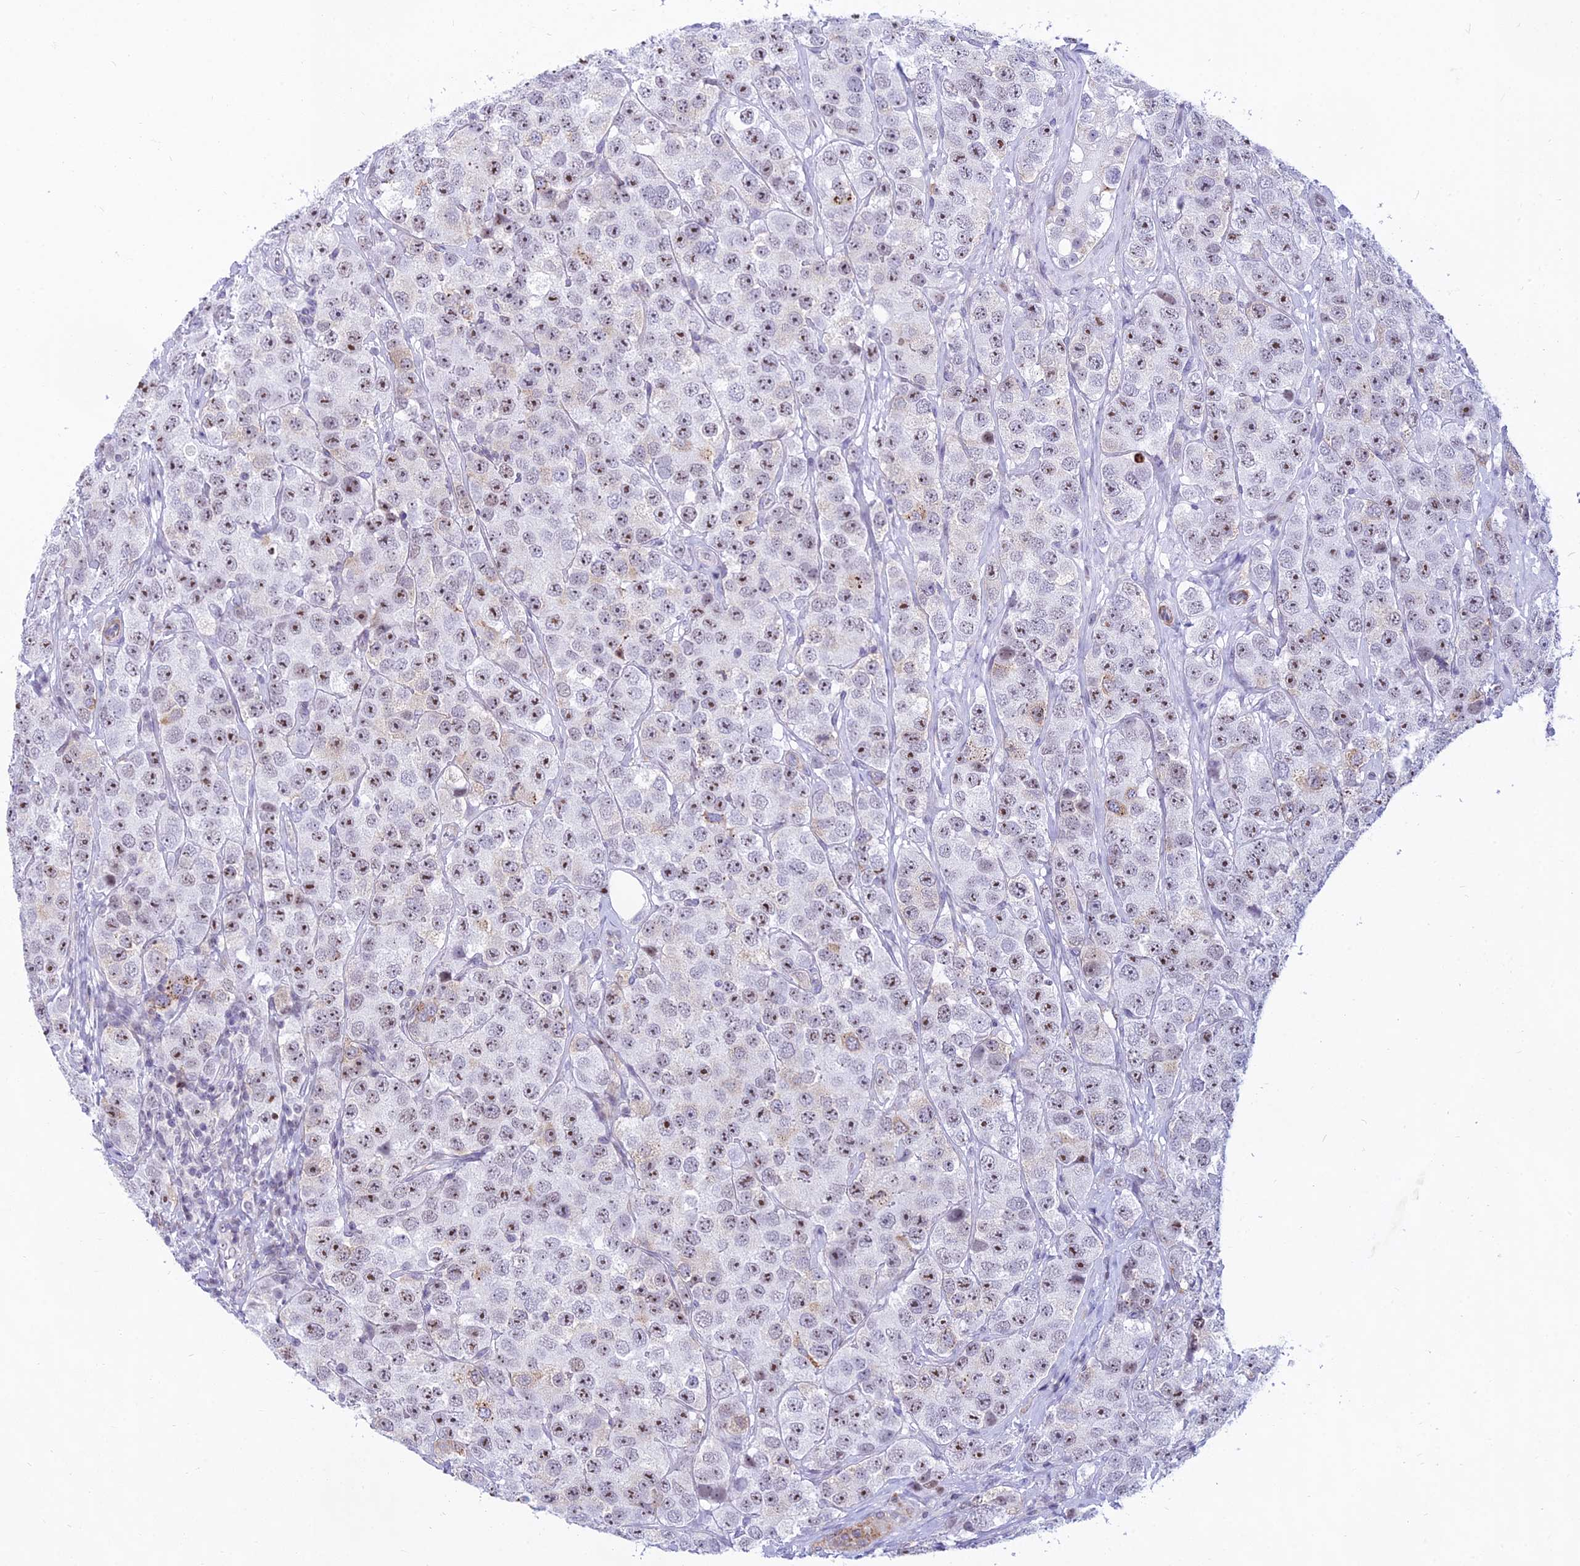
{"staining": {"intensity": "moderate", "quantity": "25%-75%", "location": "nuclear"}, "tissue": "testis cancer", "cell_type": "Tumor cells", "image_type": "cancer", "snomed": [{"axis": "morphology", "description": "Seminoma, NOS"}, {"axis": "topography", "description": "Testis"}], "caption": "A histopathology image of human testis seminoma stained for a protein demonstrates moderate nuclear brown staining in tumor cells. The staining is performed using DAB brown chromogen to label protein expression. The nuclei are counter-stained blue using hematoxylin.", "gene": "KRR1", "patient": {"sex": "male", "age": 28}}